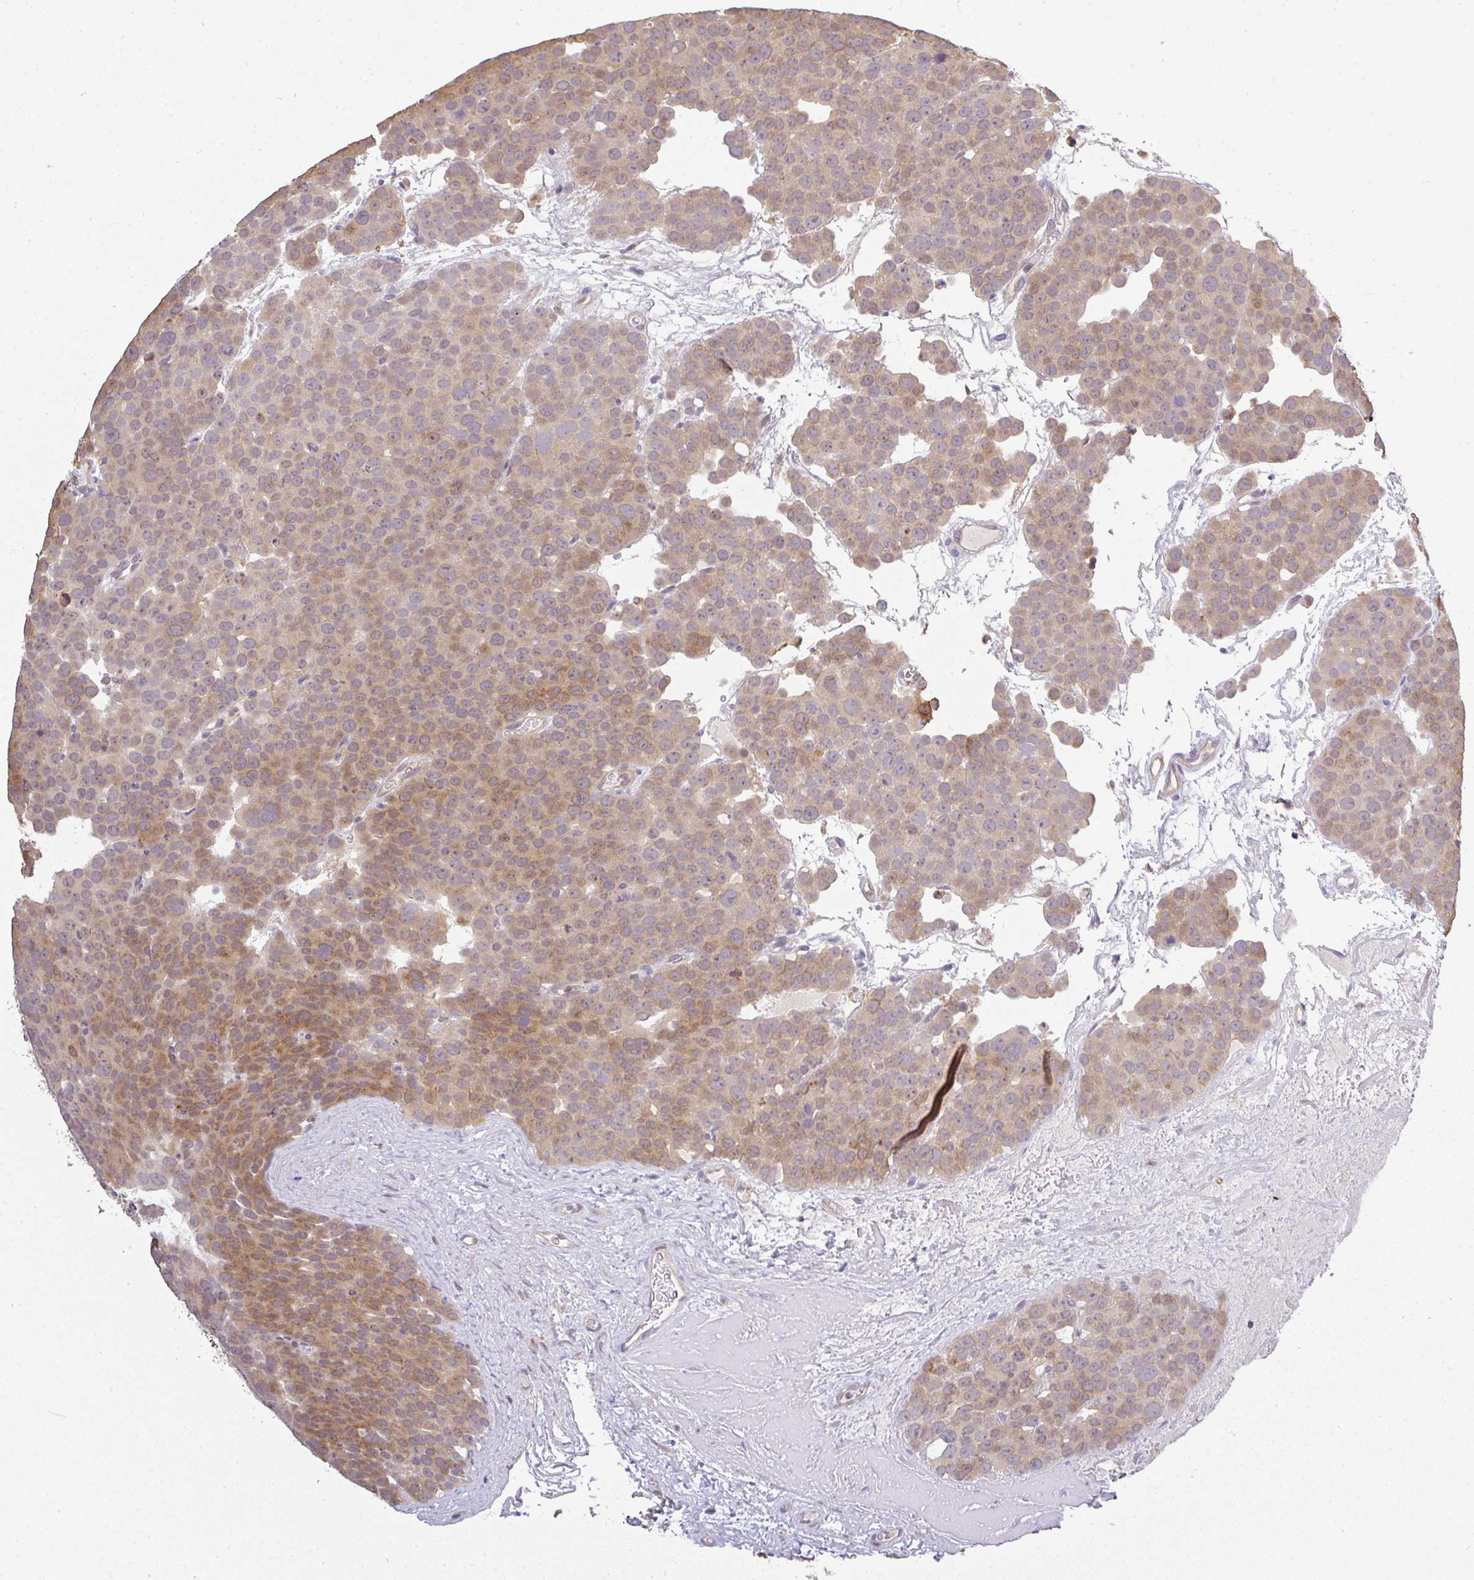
{"staining": {"intensity": "moderate", "quantity": ">75%", "location": "cytoplasmic/membranous"}, "tissue": "testis cancer", "cell_type": "Tumor cells", "image_type": "cancer", "snomed": [{"axis": "morphology", "description": "Seminoma, NOS"}, {"axis": "topography", "description": "Testis"}], "caption": "Testis seminoma stained with IHC reveals moderate cytoplasmic/membranous expression in approximately >75% of tumor cells. (Brightfield microscopy of DAB IHC at high magnification).", "gene": "FAM153A", "patient": {"sex": "male", "age": 71}}